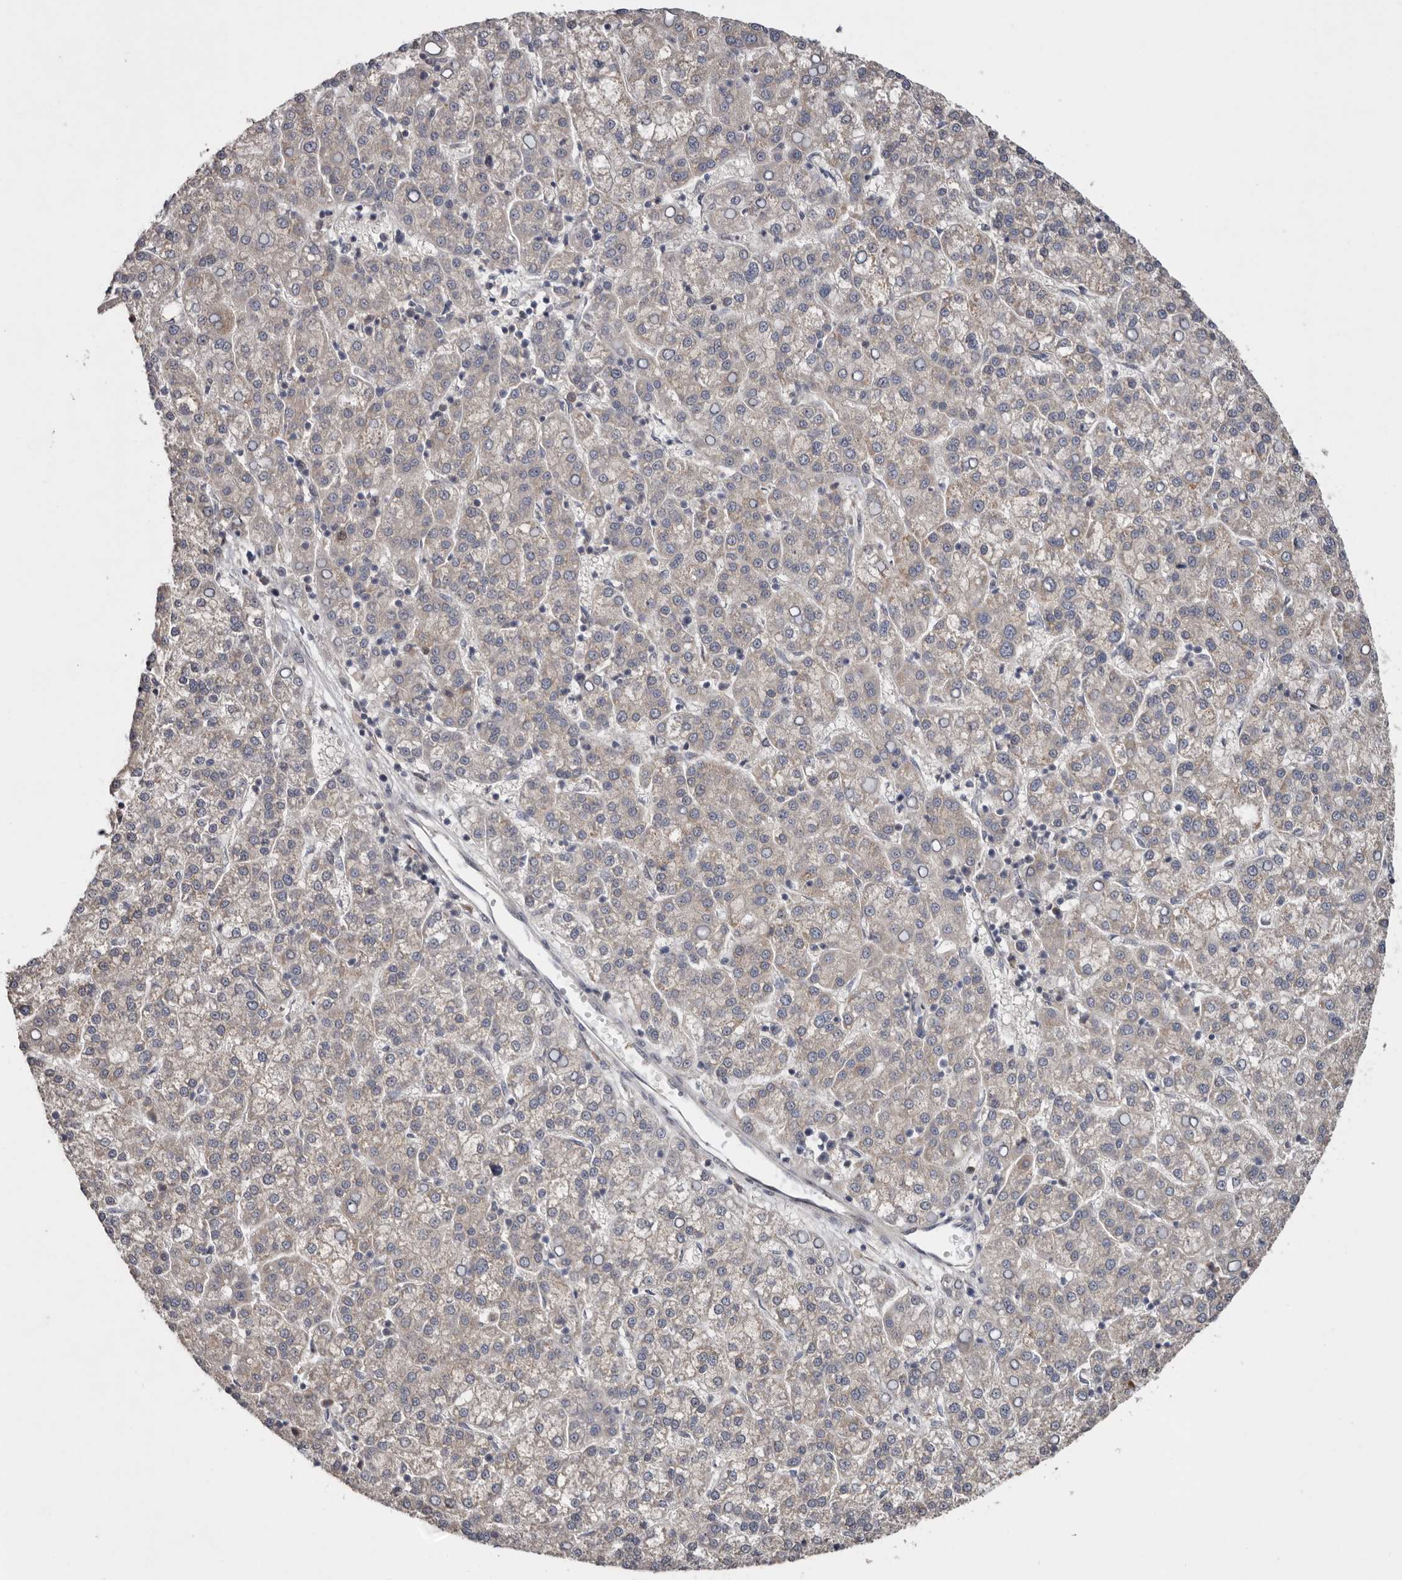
{"staining": {"intensity": "negative", "quantity": "none", "location": "none"}, "tissue": "liver cancer", "cell_type": "Tumor cells", "image_type": "cancer", "snomed": [{"axis": "morphology", "description": "Carcinoma, Hepatocellular, NOS"}, {"axis": "topography", "description": "Liver"}], "caption": "Immunohistochemical staining of hepatocellular carcinoma (liver) displays no significant staining in tumor cells.", "gene": "CHML", "patient": {"sex": "female", "age": 58}}